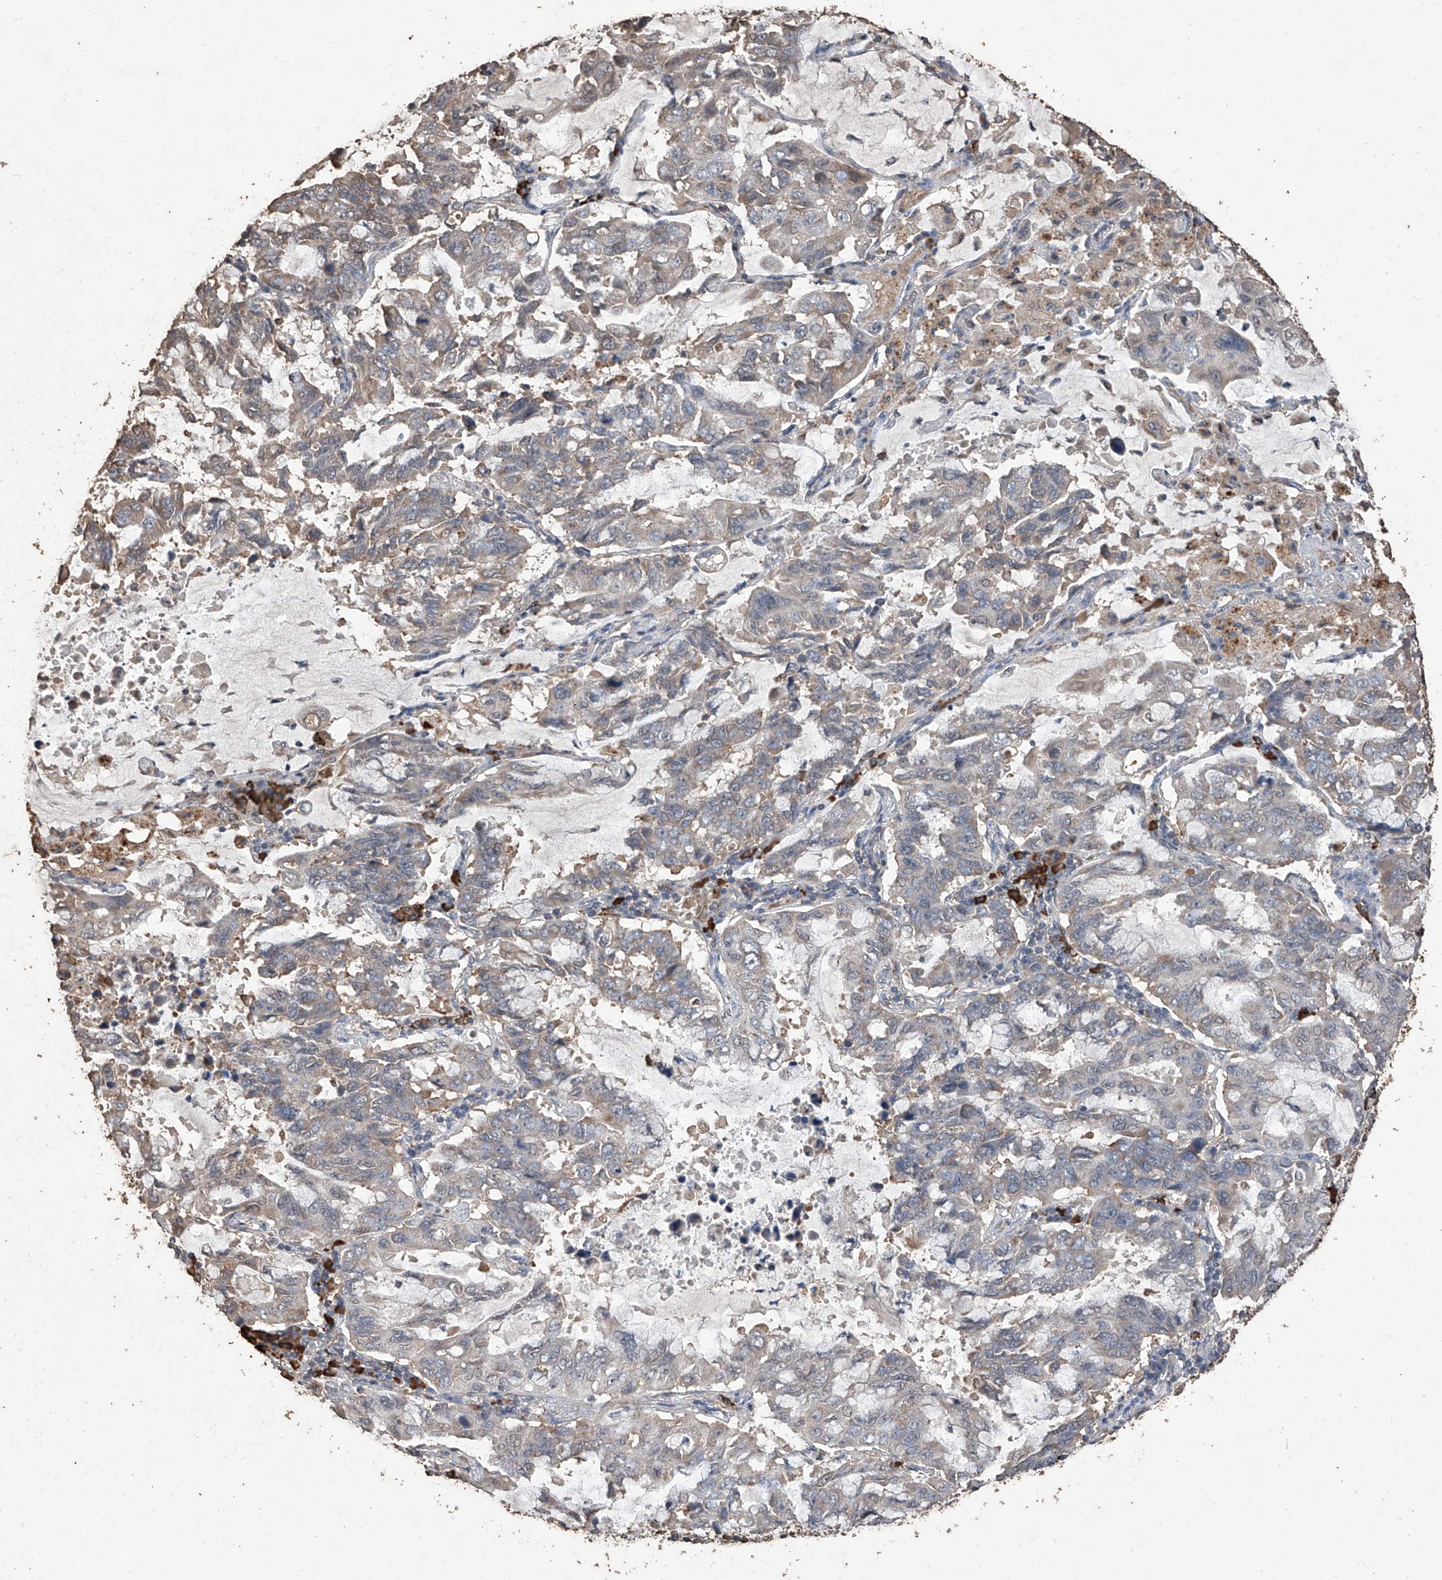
{"staining": {"intensity": "weak", "quantity": "<25%", "location": "cytoplasmic/membranous"}, "tissue": "lung cancer", "cell_type": "Tumor cells", "image_type": "cancer", "snomed": [{"axis": "morphology", "description": "Adenocarcinoma, NOS"}, {"axis": "topography", "description": "Lung"}], "caption": "Adenocarcinoma (lung) stained for a protein using immunohistochemistry (IHC) reveals no positivity tumor cells.", "gene": "EML1", "patient": {"sex": "male", "age": 64}}